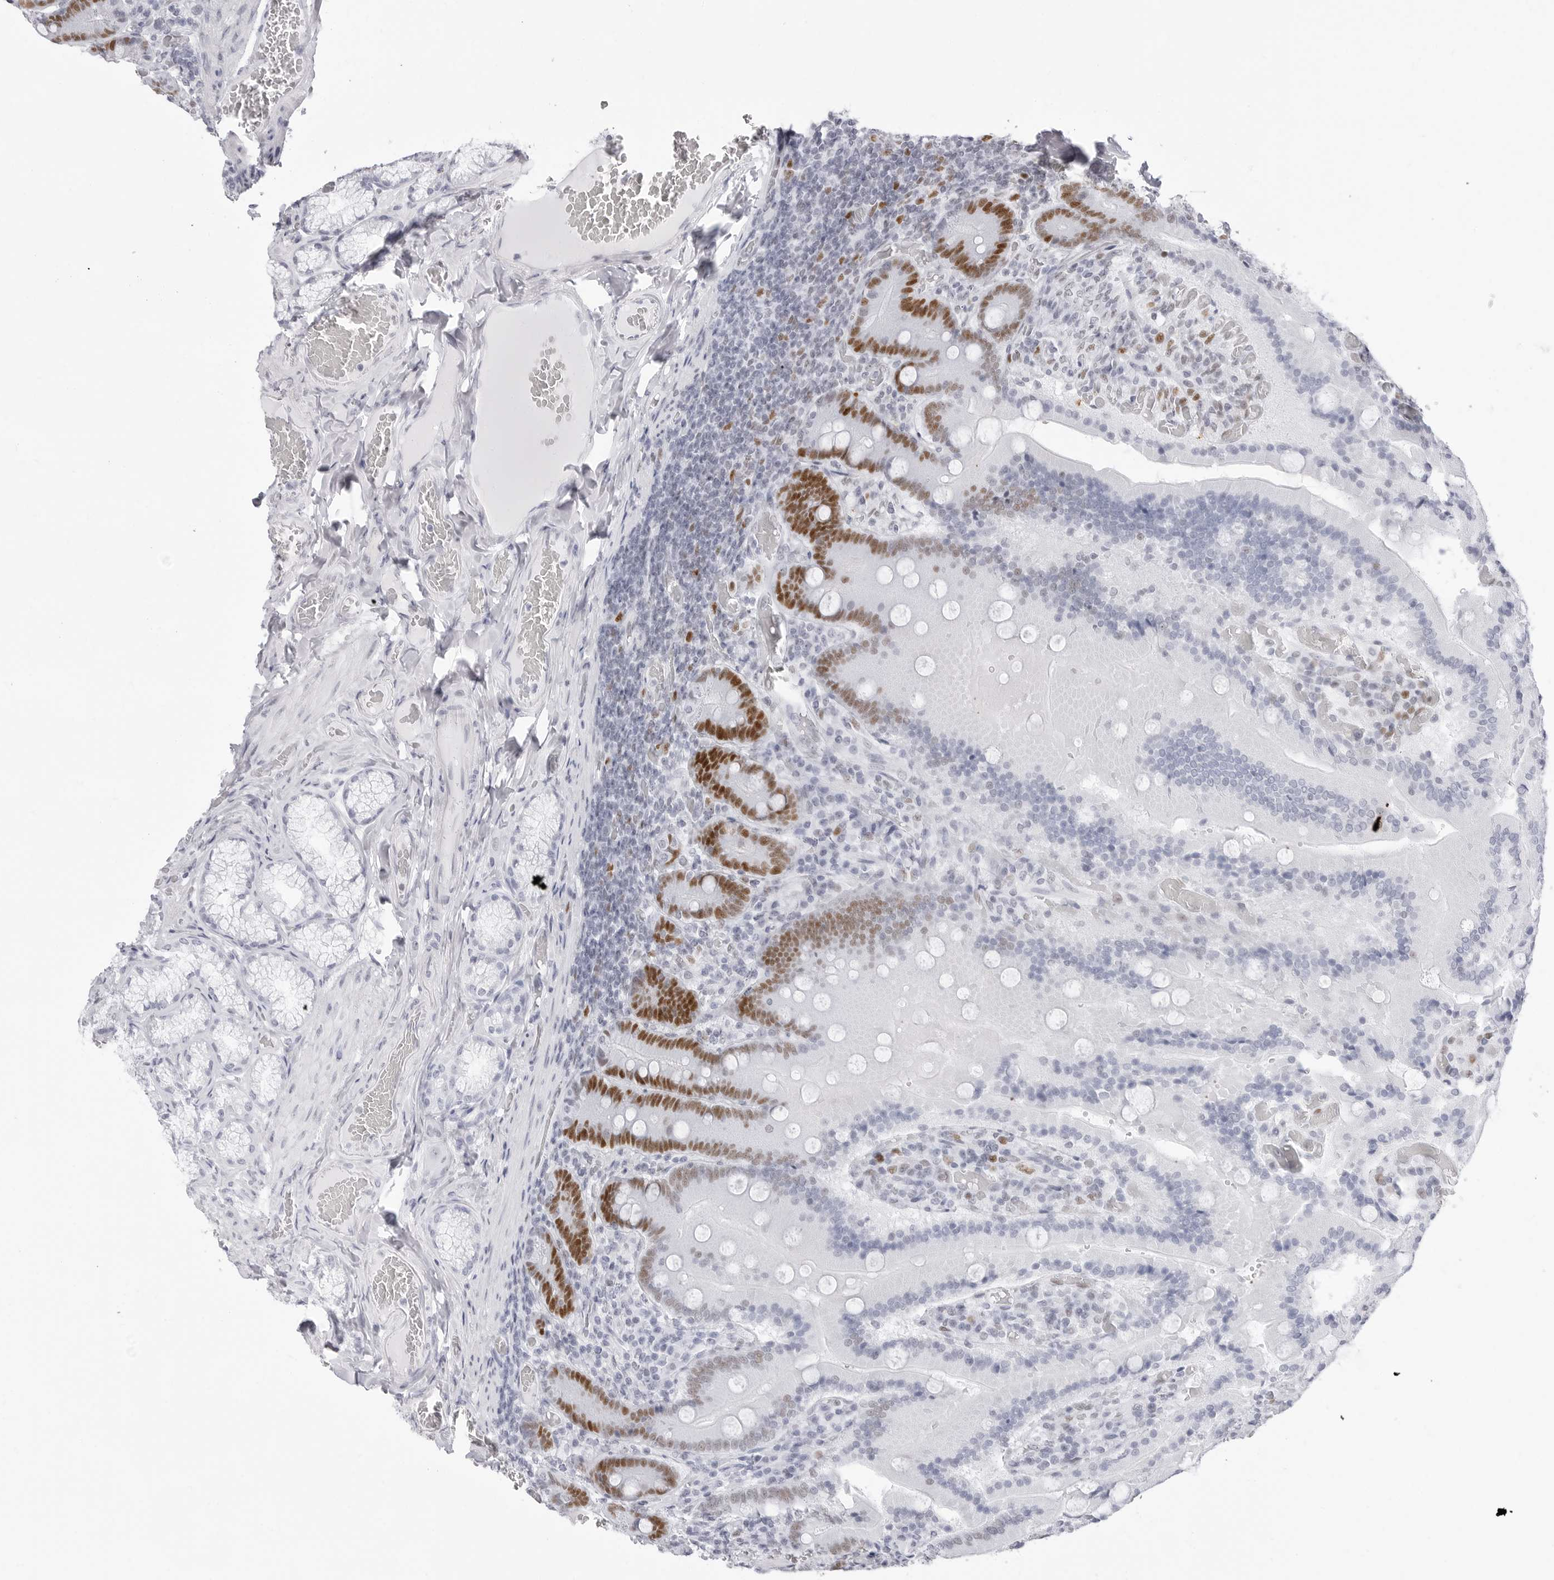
{"staining": {"intensity": "strong", "quantity": "25%-75%", "location": "nuclear"}, "tissue": "duodenum", "cell_type": "Glandular cells", "image_type": "normal", "snomed": [{"axis": "morphology", "description": "Normal tissue, NOS"}, {"axis": "topography", "description": "Duodenum"}], "caption": "High-power microscopy captured an immunohistochemistry photomicrograph of benign duodenum, revealing strong nuclear expression in approximately 25%-75% of glandular cells.", "gene": "NASP", "patient": {"sex": "female", "age": 62}}